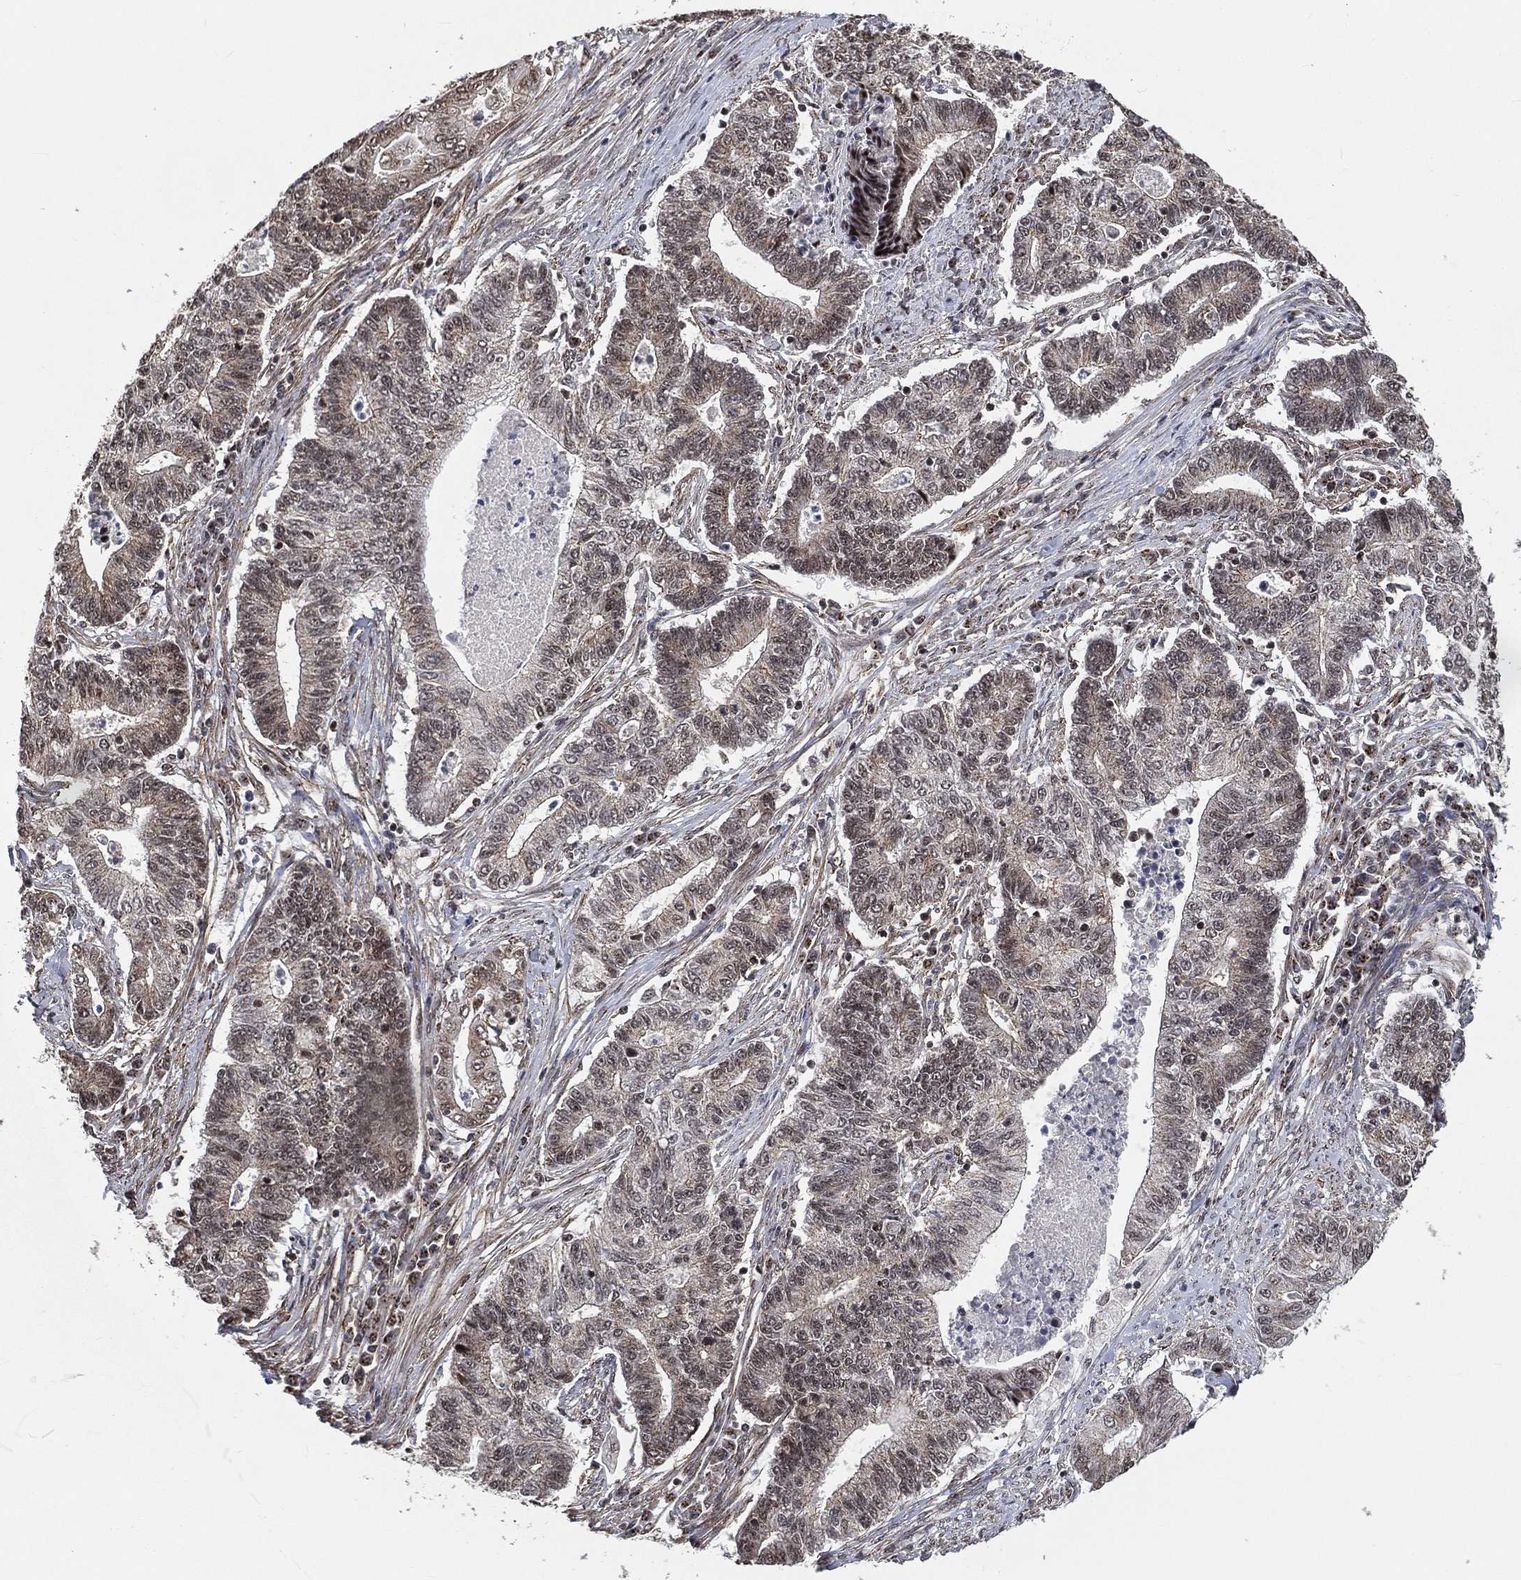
{"staining": {"intensity": "weak", "quantity": "<25%", "location": "nuclear"}, "tissue": "endometrial cancer", "cell_type": "Tumor cells", "image_type": "cancer", "snomed": [{"axis": "morphology", "description": "Adenocarcinoma, NOS"}, {"axis": "topography", "description": "Uterus"}, {"axis": "topography", "description": "Endometrium"}], "caption": "Tumor cells are negative for brown protein staining in endometrial adenocarcinoma.", "gene": "RSRC2", "patient": {"sex": "female", "age": 54}}